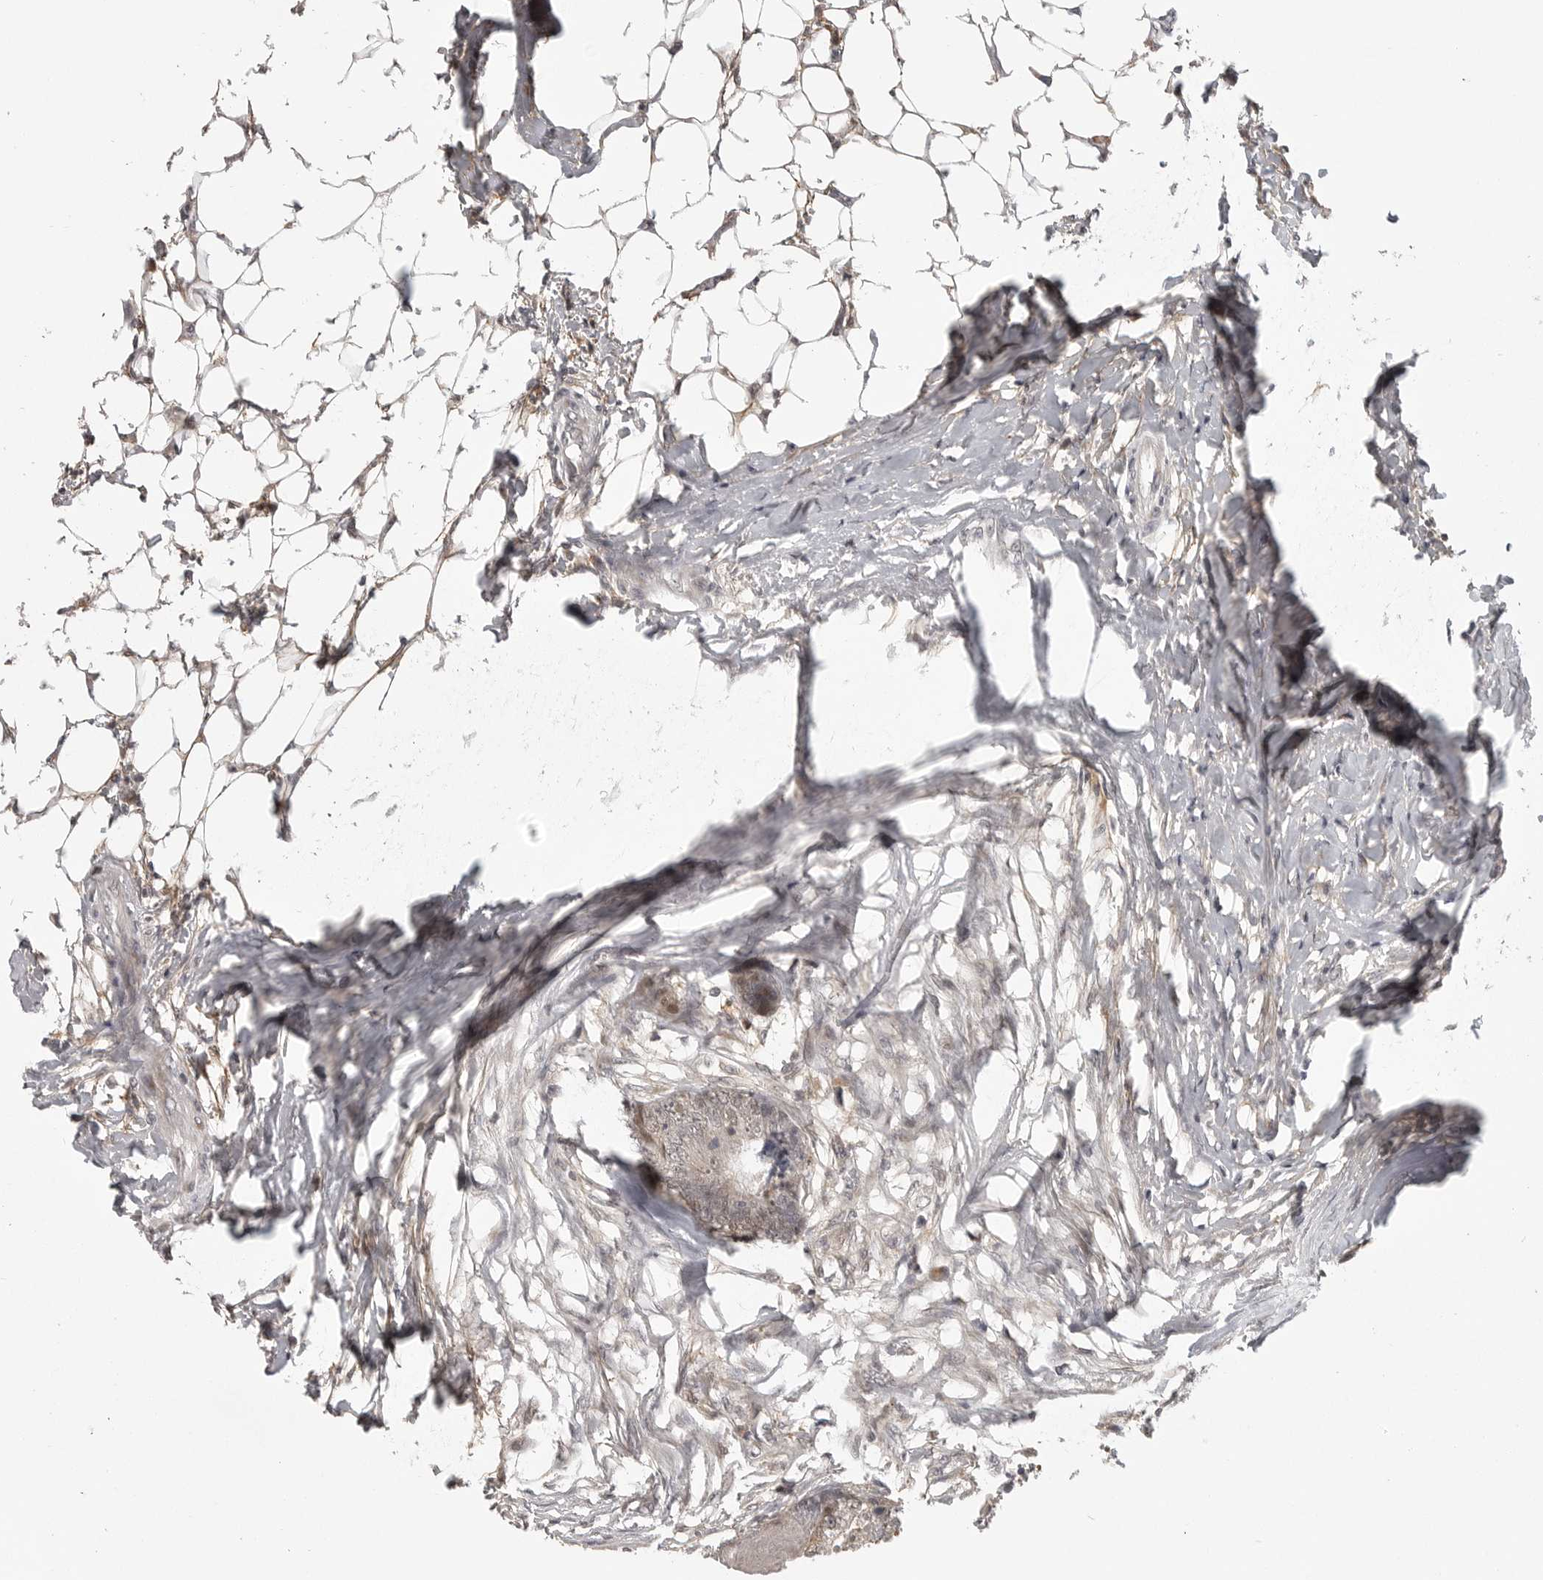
{"staining": {"intensity": "moderate", "quantity": "<25%", "location": "cytoplasmic/membranous,nuclear"}, "tissue": "colorectal cancer", "cell_type": "Tumor cells", "image_type": "cancer", "snomed": [{"axis": "morphology", "description": "Adenocarcinoma, NOS"}, {"axis": "topography", "description": "Colon"}], "caption": "Adenocarcinoma (colorectal) stained with DAB (3,3'-diaminobenzidine) IHC exhibits low levels of moderate cytoplasmic/membranous and nuclear positivity in approximately <25% of tumor cells.", "gene": "UROD", "patient": {"sex": "female", "age": 67}}